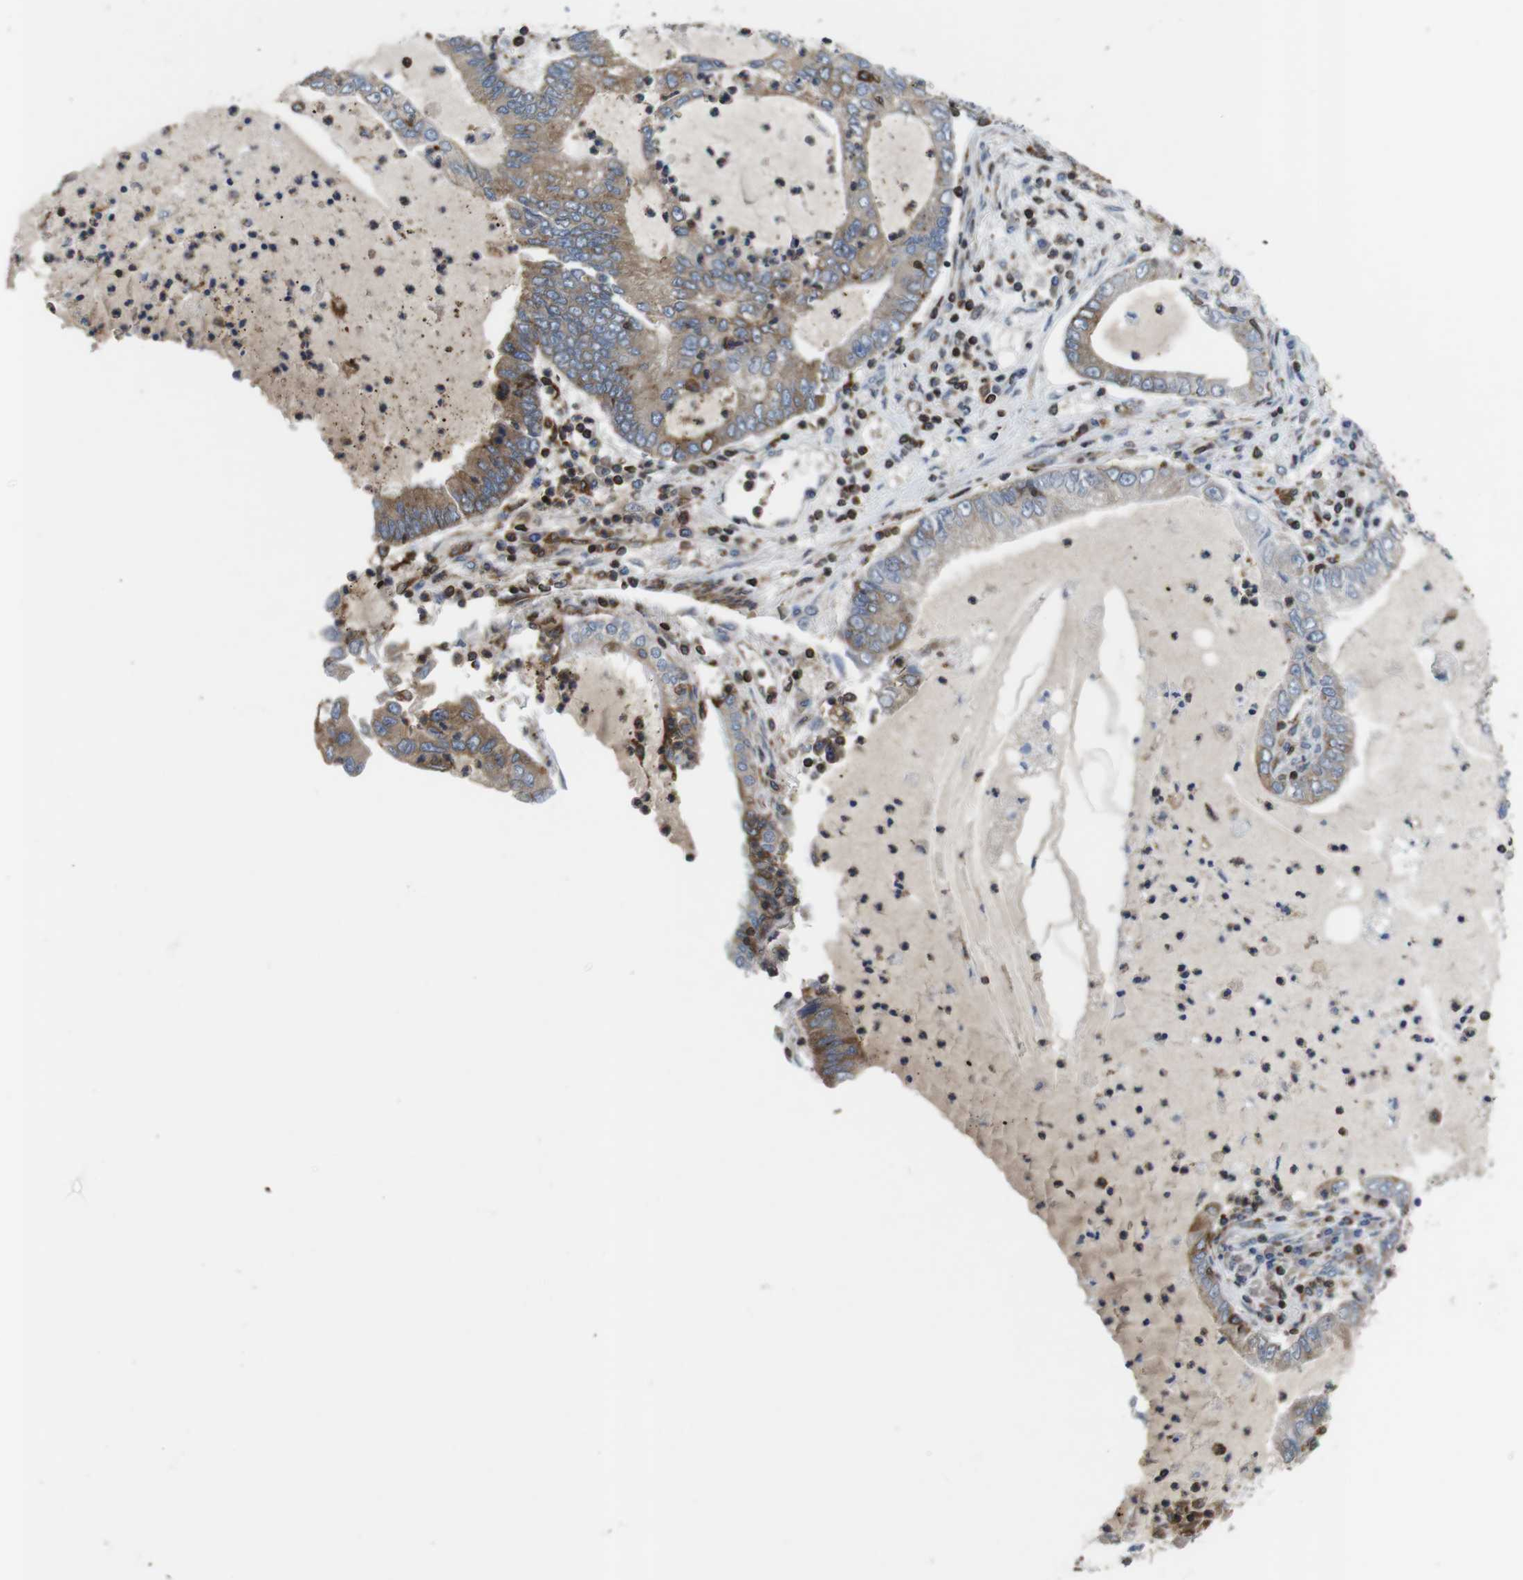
{"staining": {"intensity": "weak", "quantity": ">75%", "location": "cytoplasmic/membranous"}, "tissue": "lung cancer", "cell_type": "Tumor cells", "image_type": "cancer", "snomed": [{"axis": "morphology", "description": "Adenocarcinoma, NOS"}, {"axis": "topography", "description": "Lung"}], "caption": "Immunohistochemistry histopathology image of human lung adenocarcinoma stained for a protein (brown), which shows low levels of weak cytoplasmic/membranous positivity in approximately >75% of tumor cells.", "gene": "ARL6IP5", "patient": {"sex": "female", "age": 51}}